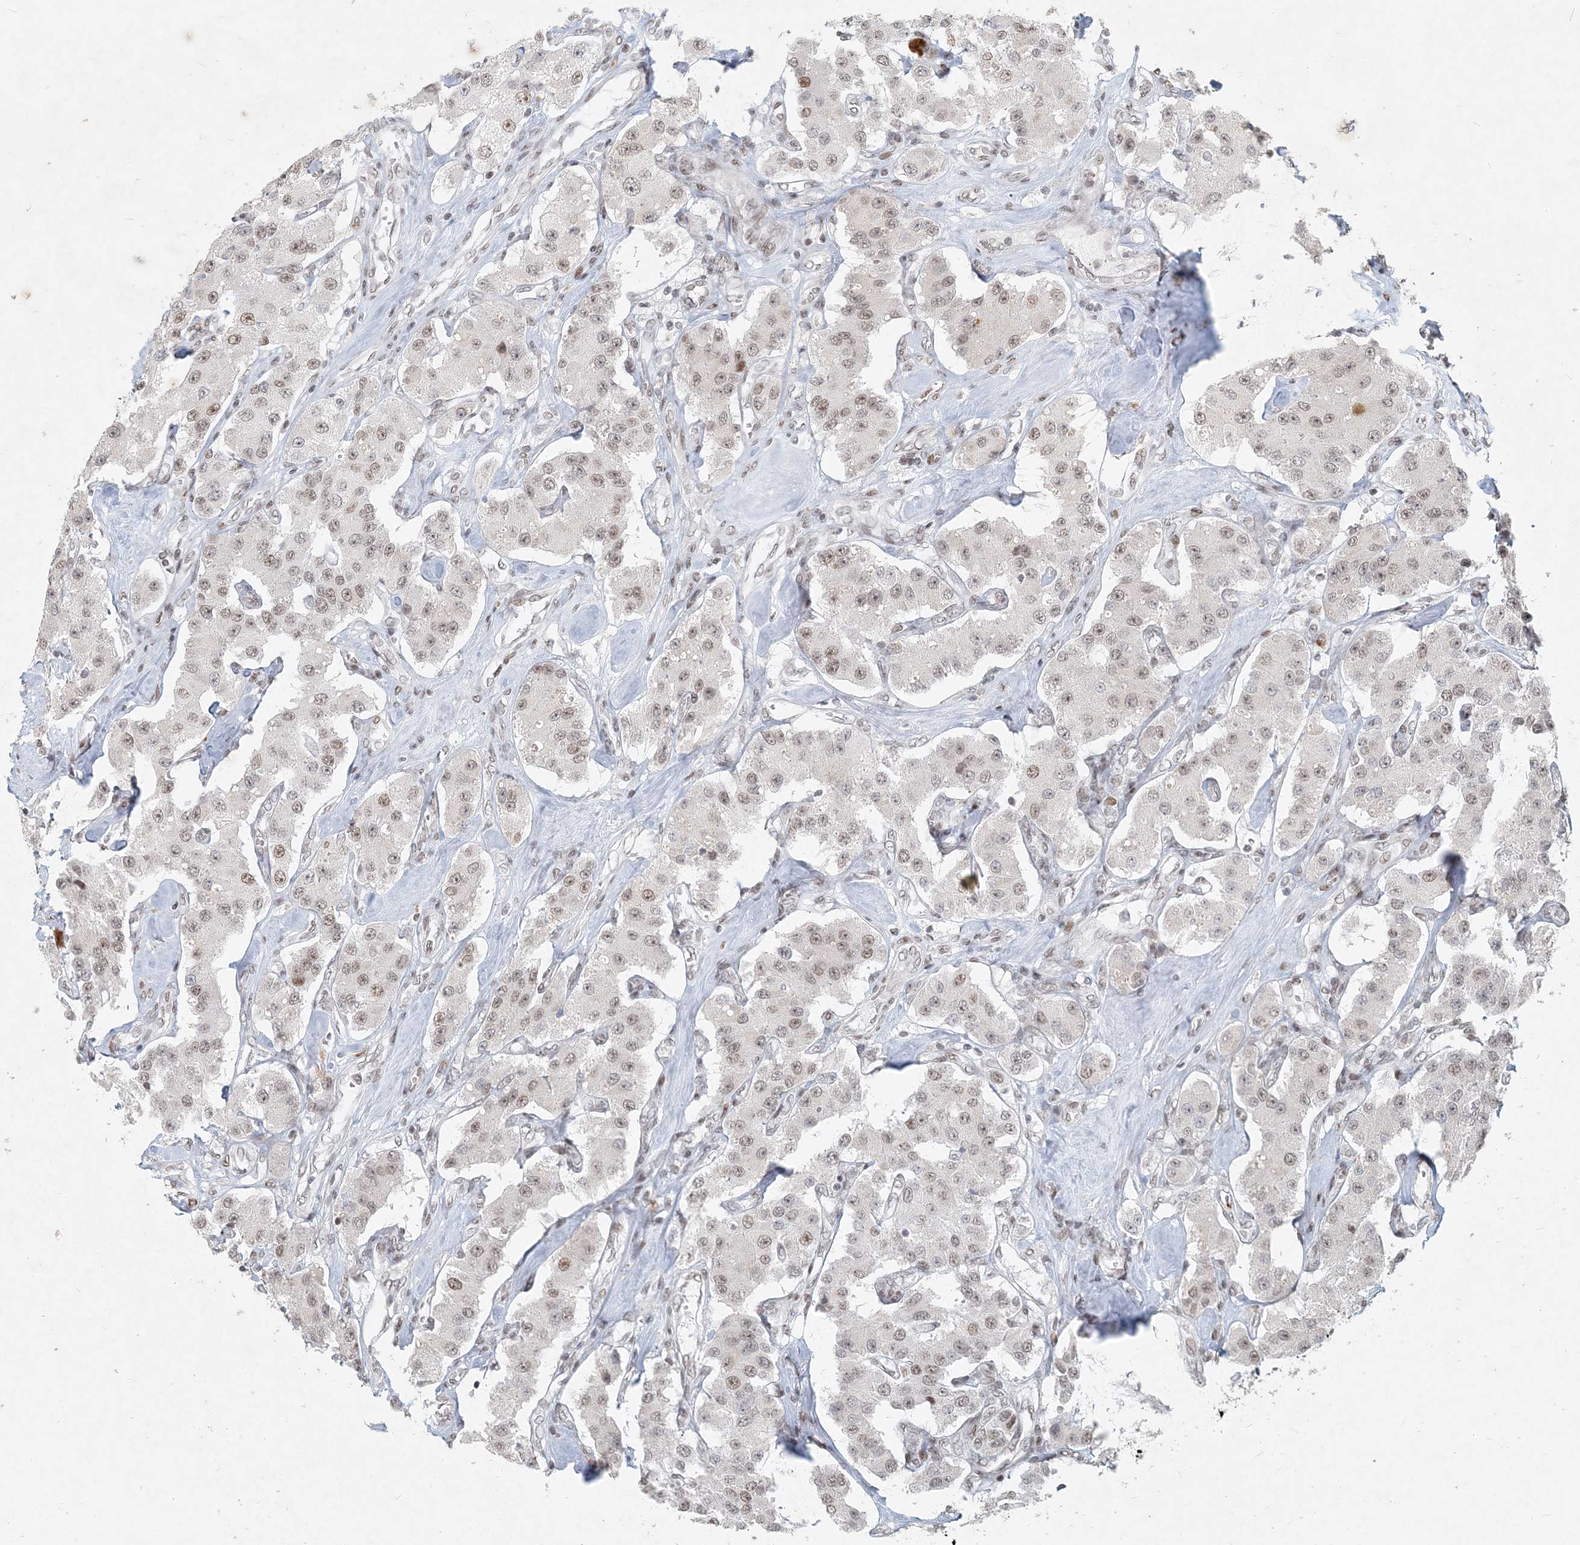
{"staining": {"intensity": "weak", "quantity": "25%-75%", "location": "nuclear"}, "tissue": "carcinoid", "cell_type": "Tumor cells", "image_type": "cancer", "snomed": [{"axis": "morphology", "description": "Carcinoid, malignant, NOS"}, {"axis": "topography", "description": "Pancreas"}], "caption": "The photomicrograph displays staining of carcinoid (malignant), revealing weak nuclear protein staining (brown color) within tumor cells.", "gene": "BAZ1B", "patient": {"sex": "male", "age": 41}}